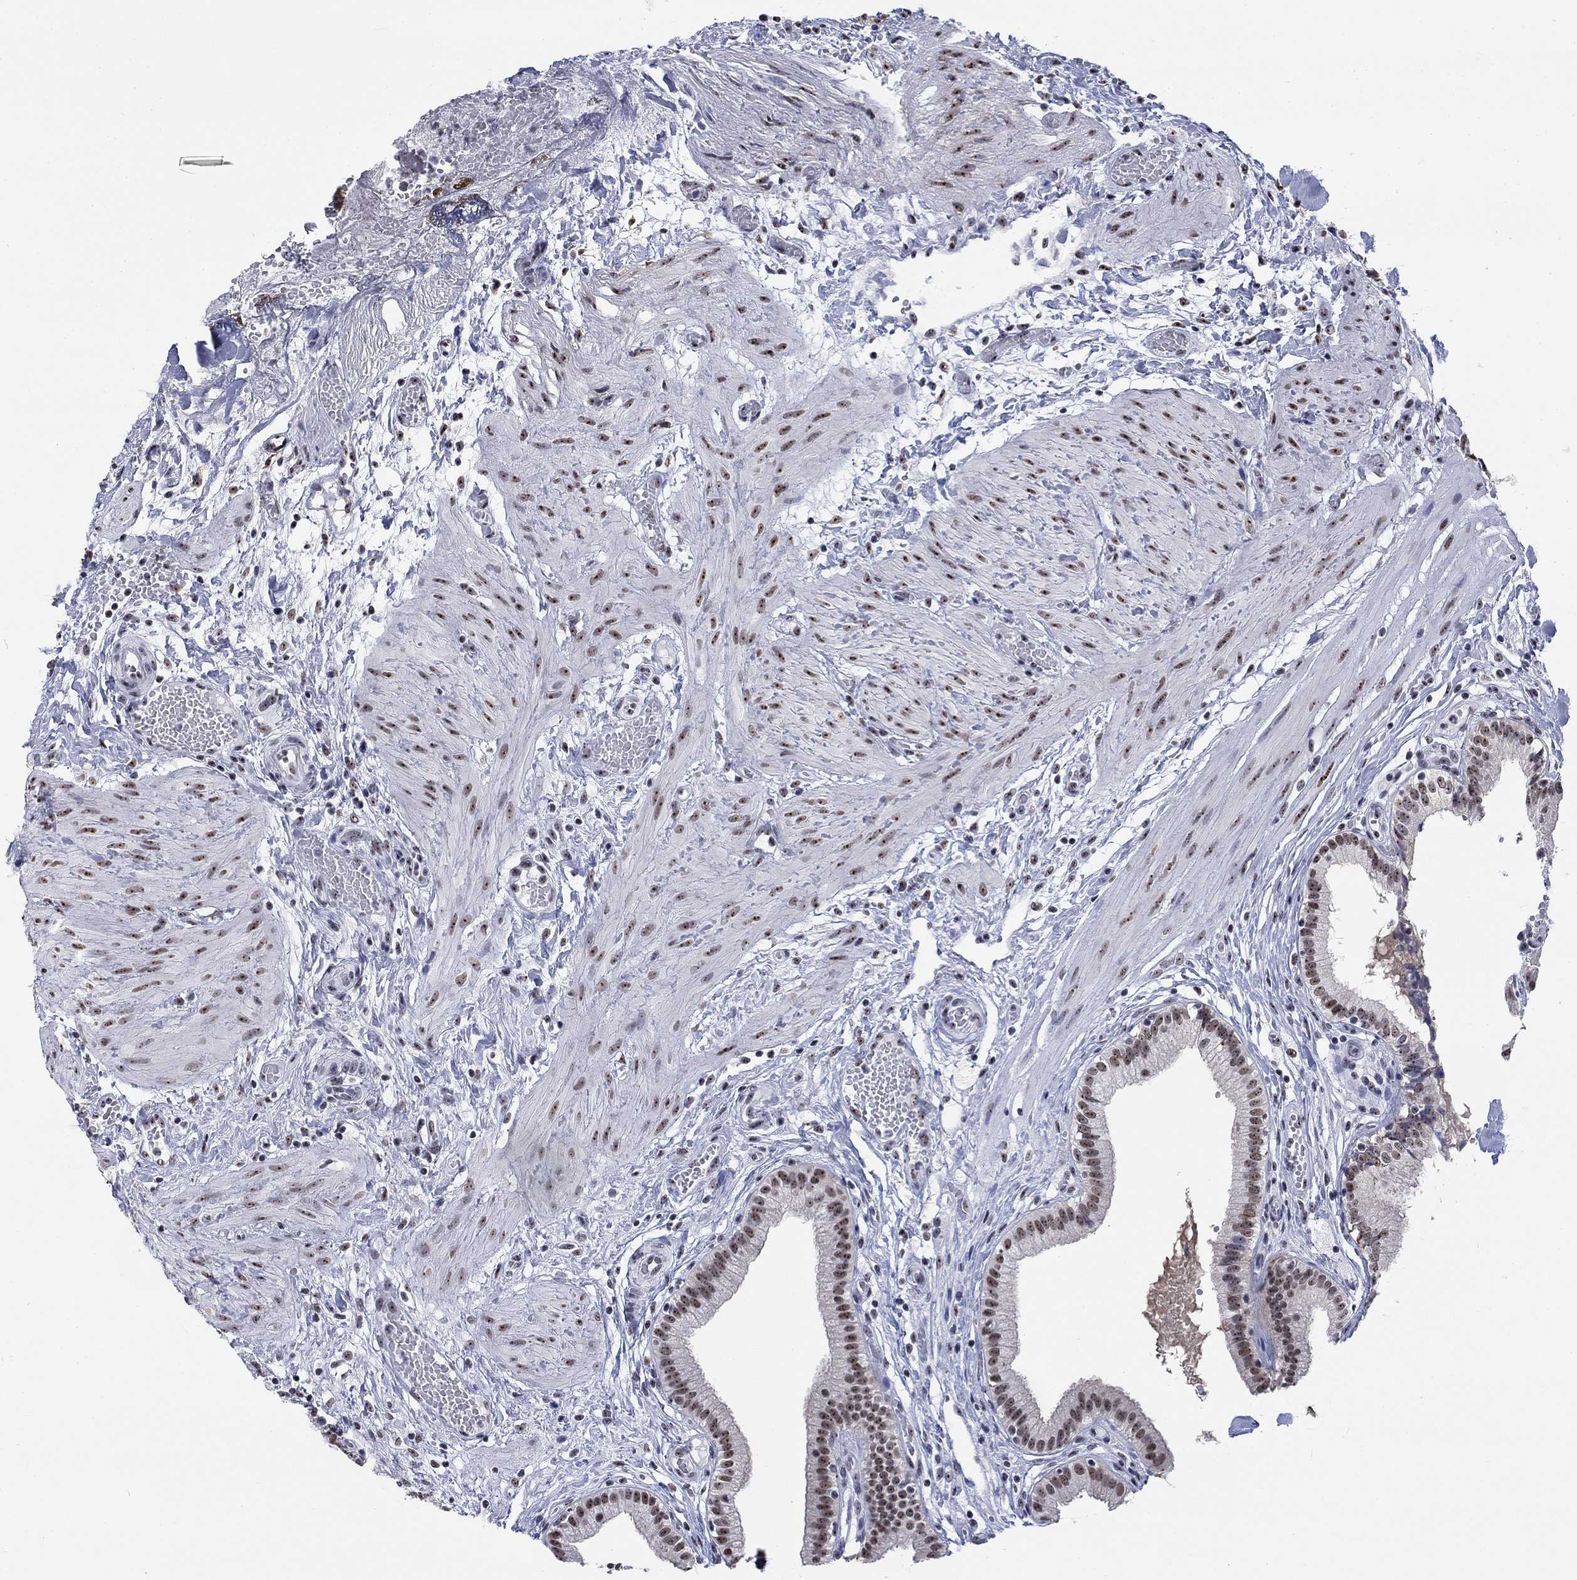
{"staining": {"intensity": "moderate", "quantity": ">75%", "location": "nuclear"}, "tissue": "gallbladder", "cell_type": "Glandular cells", "image_type": "normal", "snomed": [{"axis": "morphology", "description": "Normal tissue, NOS"}, {"axis": "topography", "description": "Gallbladder"}], "caption": "IHC image of normal gallbladder stained for a protein (brown), which exhibits medium levels of moderate nuclear staining in approximately >75% of glandular cells.", "gene": "CSRNP3", "patient": {"sex": "female", "age": 24}}